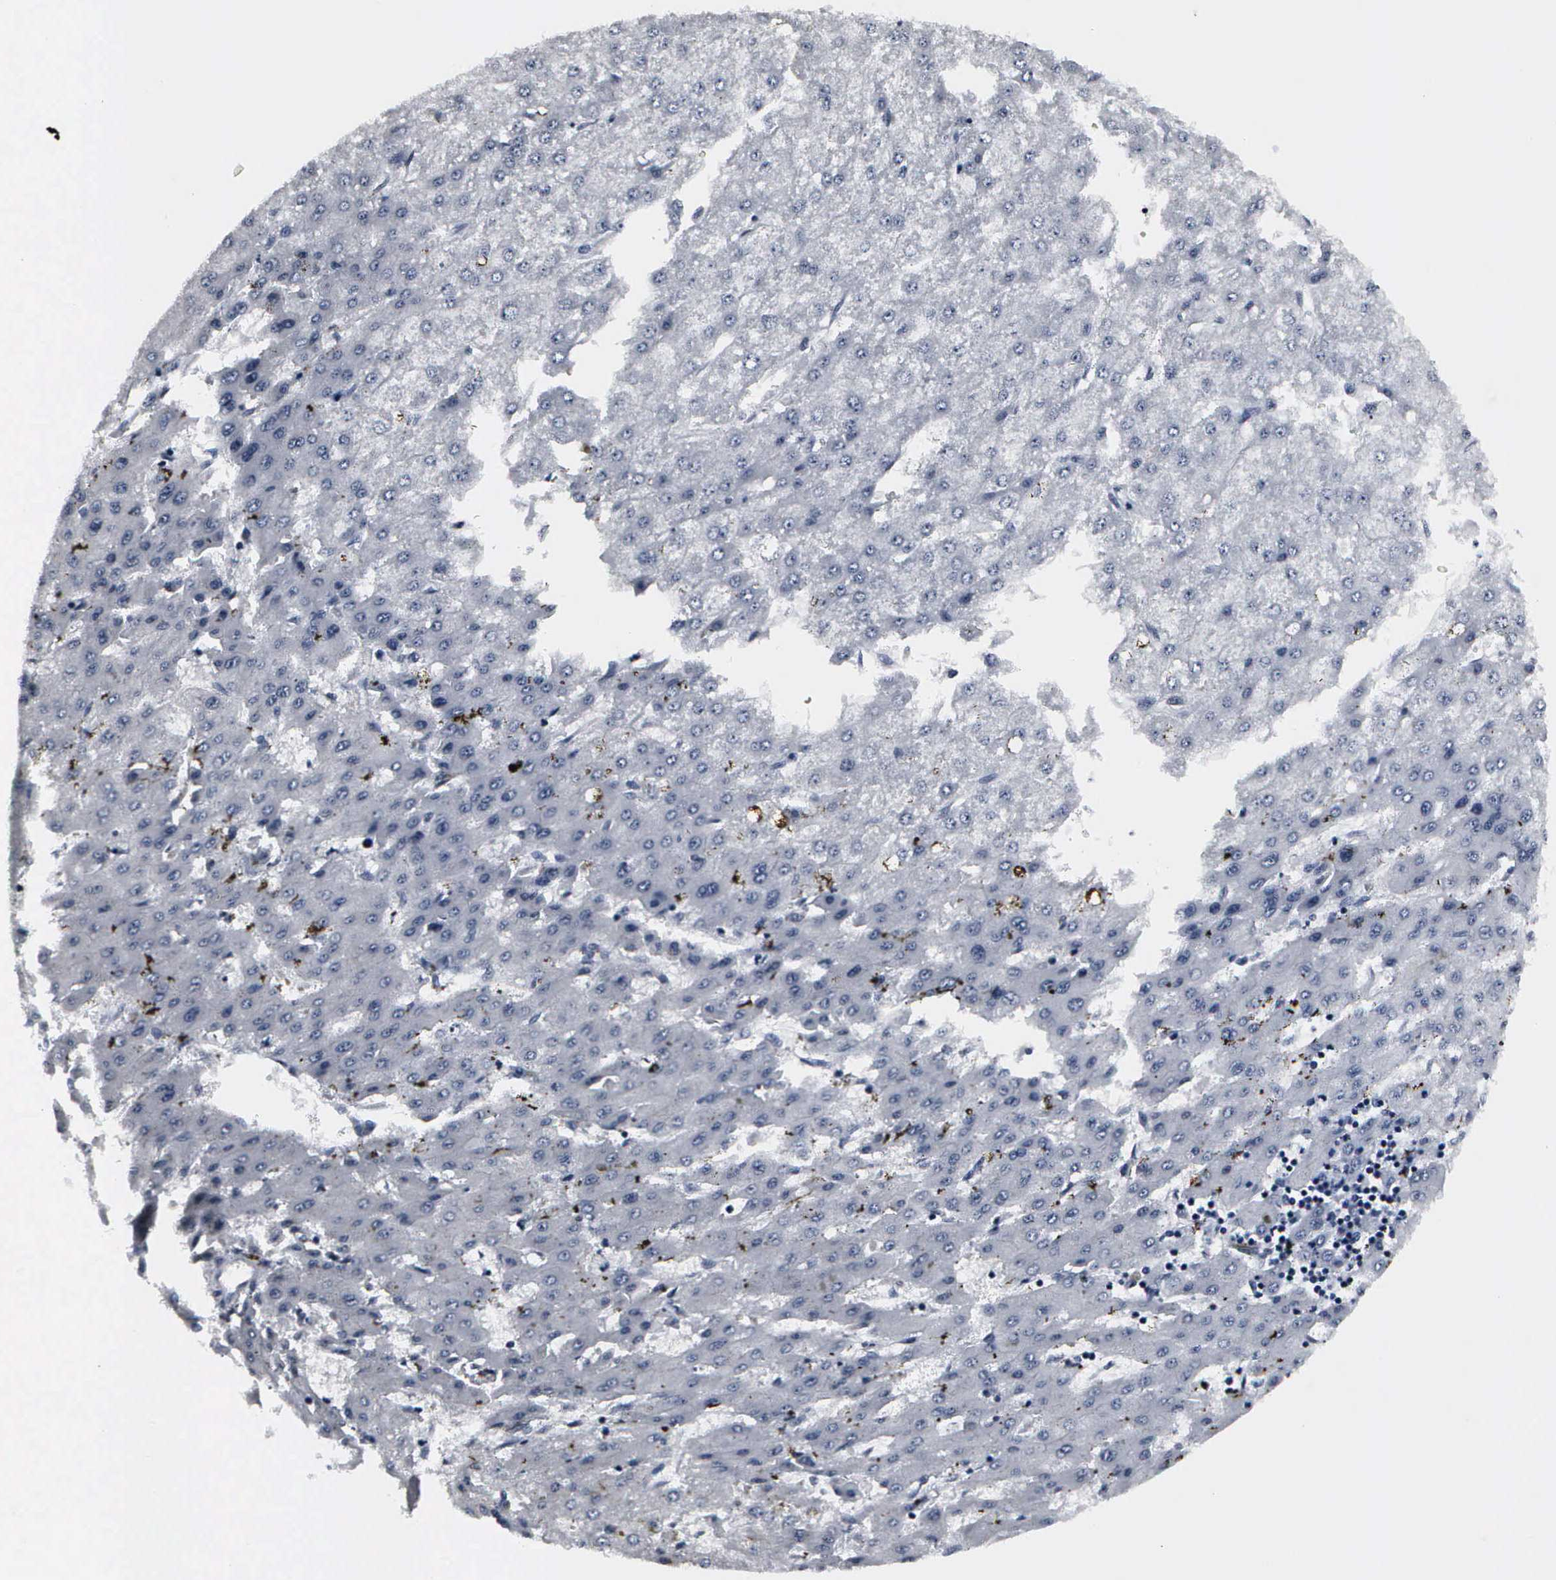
{"staining": {"intensity": "negative", "quantity": "none", "location": "none"}, "tissue": "liver cancer", "cell_type": "Tumor cells", "image_type": "cancer", "snomed": [{"axis": "morphology", "description": "Carcinoma, Hepatocellular, NOS"}, {"axis": "topography", "description": "Liver"}], "caption": "Tumor cells are negative for brown protein staining in liver cancer.", "gene": "DGCR2", "patient": {"sex": "female", "age": 52}}